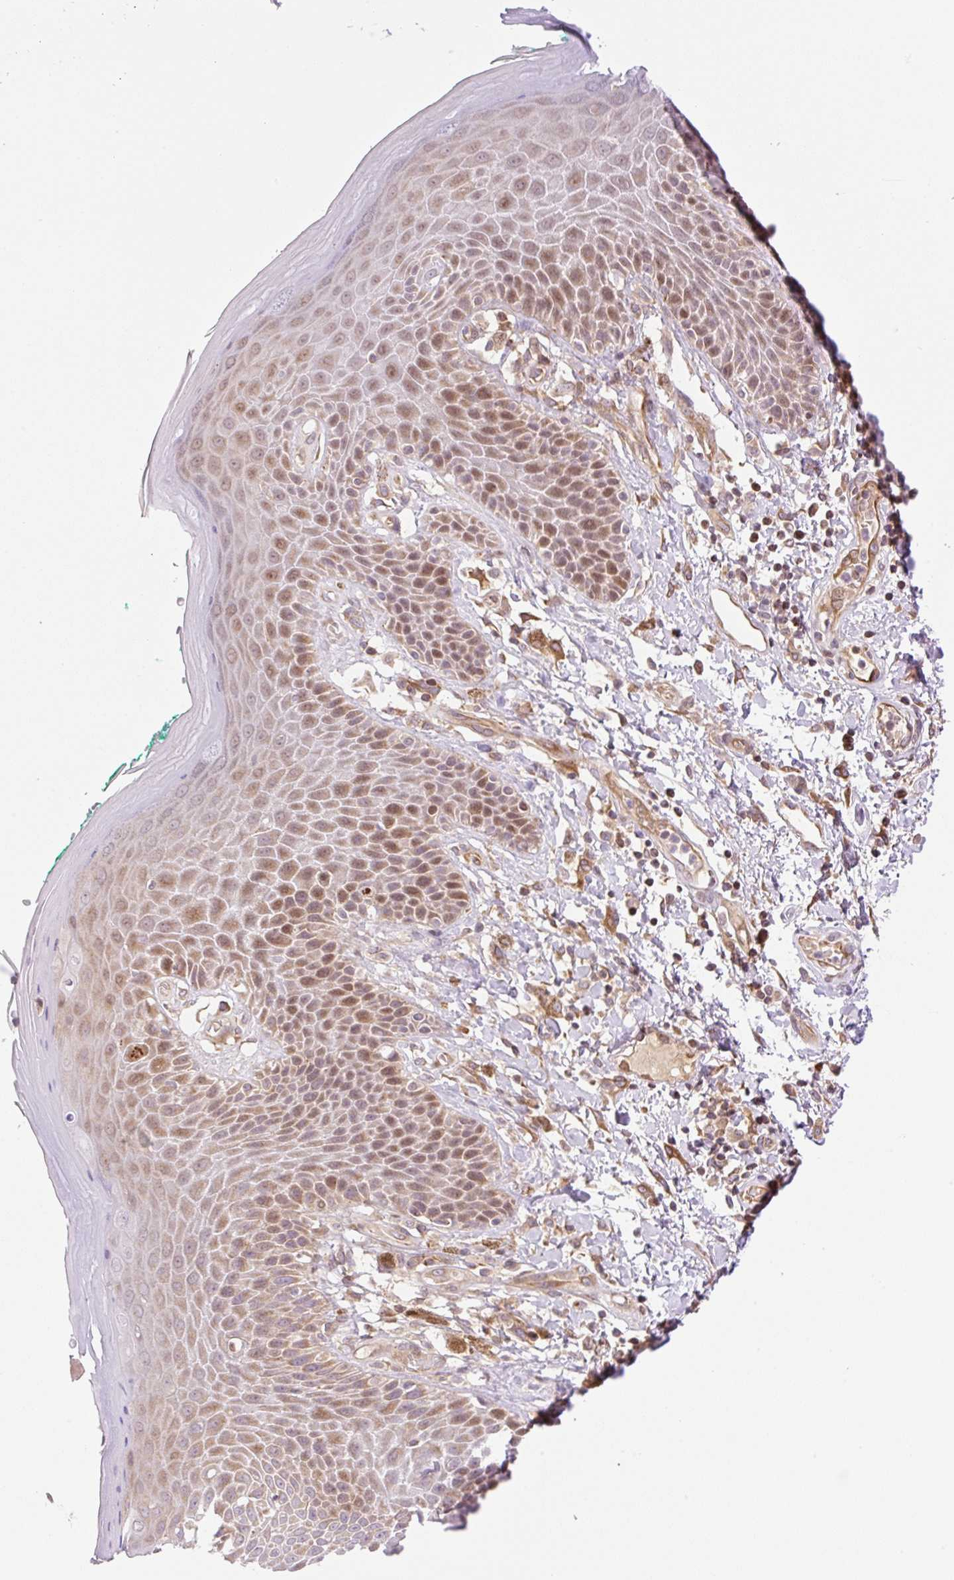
{"staining": {"intensity": "moderate", "quantity": "25%-75%", "location": "cytoplasmic/membranous,nuclear"}, "tissue": "skin", "cell_type": "Epidermal cells", "image_type": "normal", "snomed": [{"axis": "morphology", "description": "Normal tissue, NOS"}, {"axis": "topography", "description": "Peripheral nerve tissue"}], "caption": "The histopathology image demonstrates staining of unremarkable skin, revealing moderate cytoplasmic/membranous,nuclear protein staining (brown color) within epidermal cells.", "gene": "ZNF394", "patient": {"sex": "male", "age": 51}}